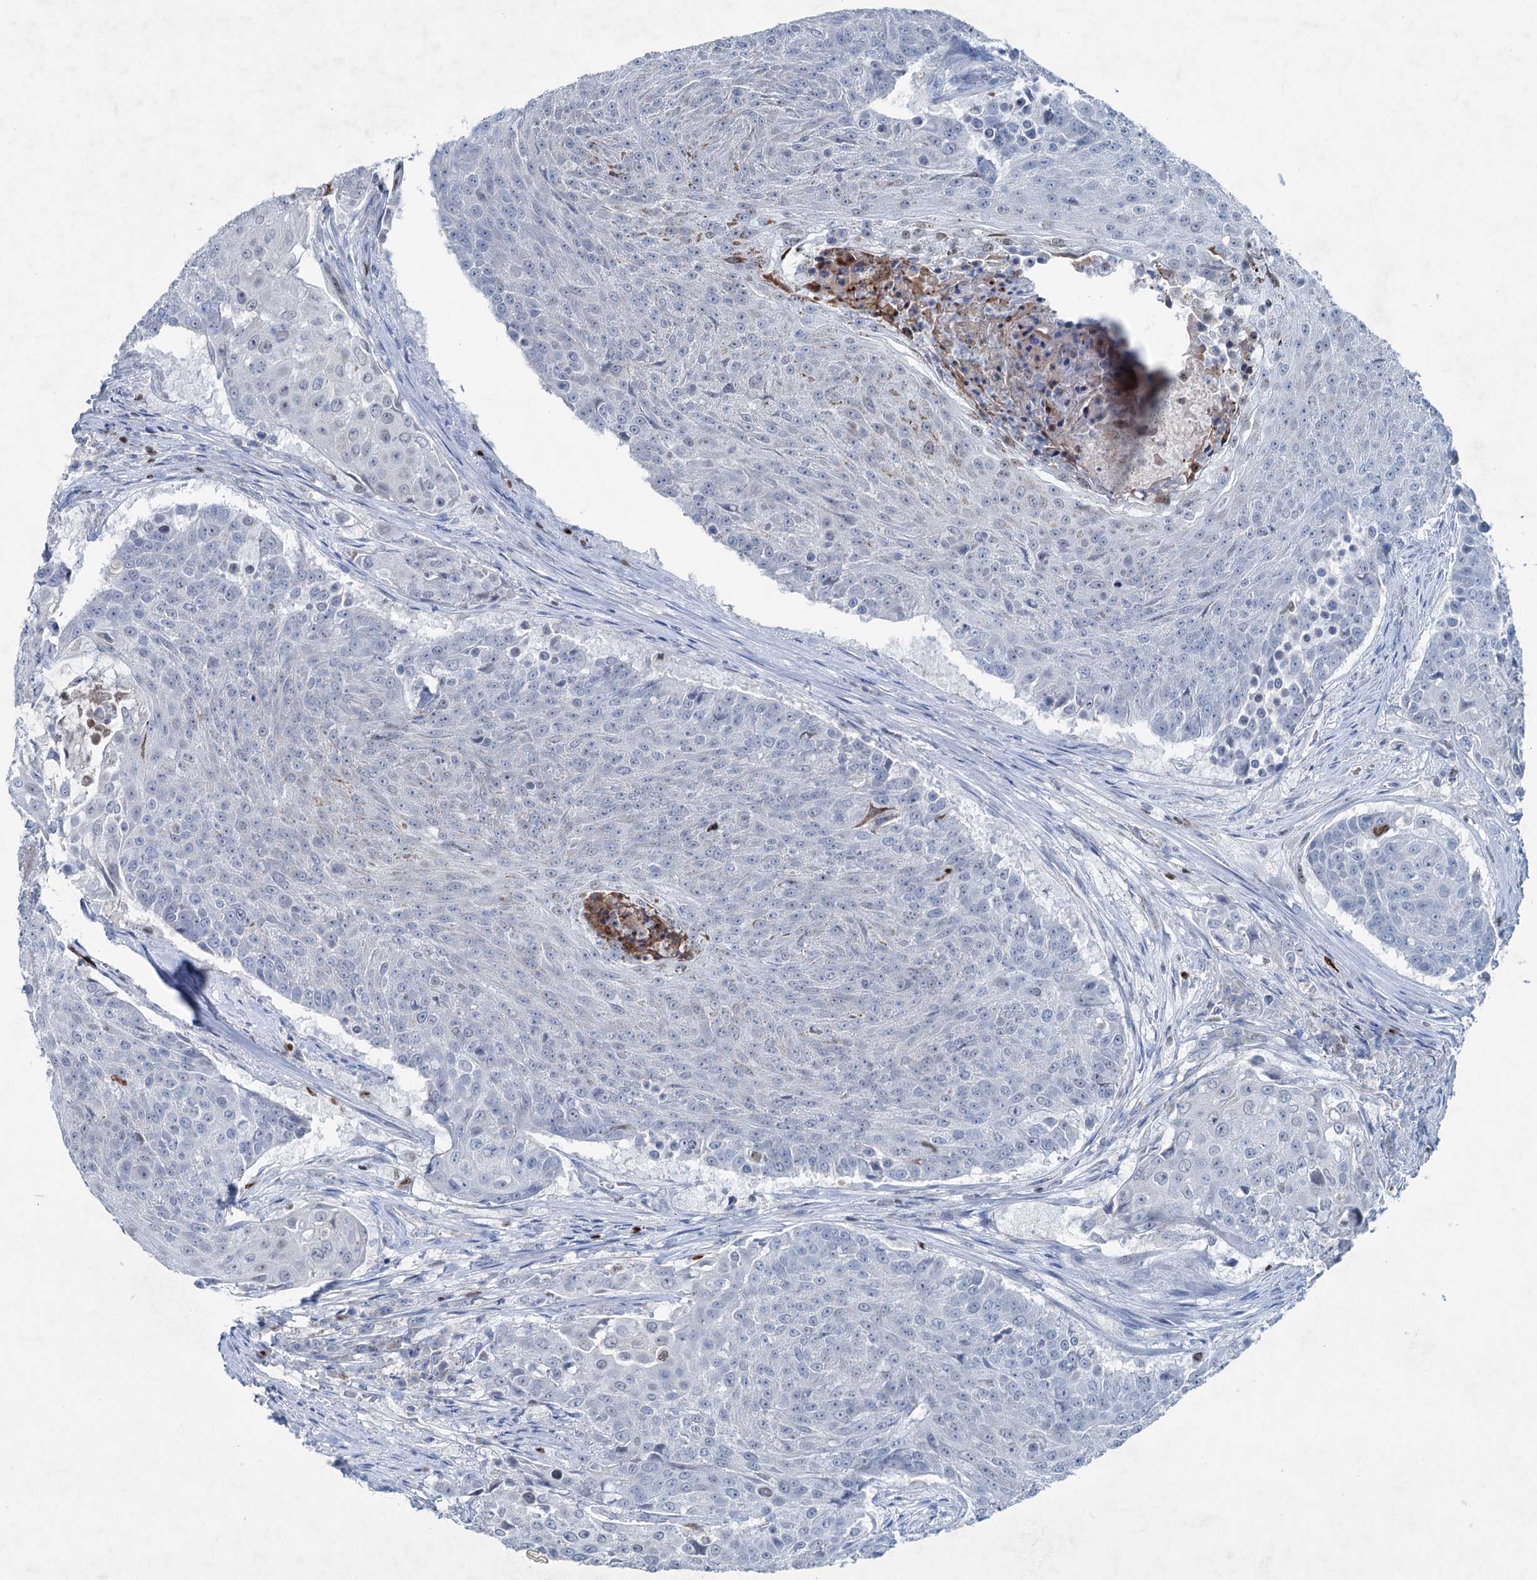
{"staining": {"intensity": "negative", "quantity": "none", "location": "none"}, "tissue": "urothelial cancer", "cell_type": "Tumor cells", "image_type": "cancer", "snomed": [{"axis": "morphology", "description": "Urothelial carcinoma, High grade"}, {"axis": "topography", "description": "Urinary bladder"}], "caption": "High magnification brightfield microscopy of high-grade urothelial carcinoma stained with DAB (brown) and counterstained with hematoxylin (blue): tumor cells show no significant positivity.", "gene": "ELP4", "patient": {"sex": "female", "age": 63}}